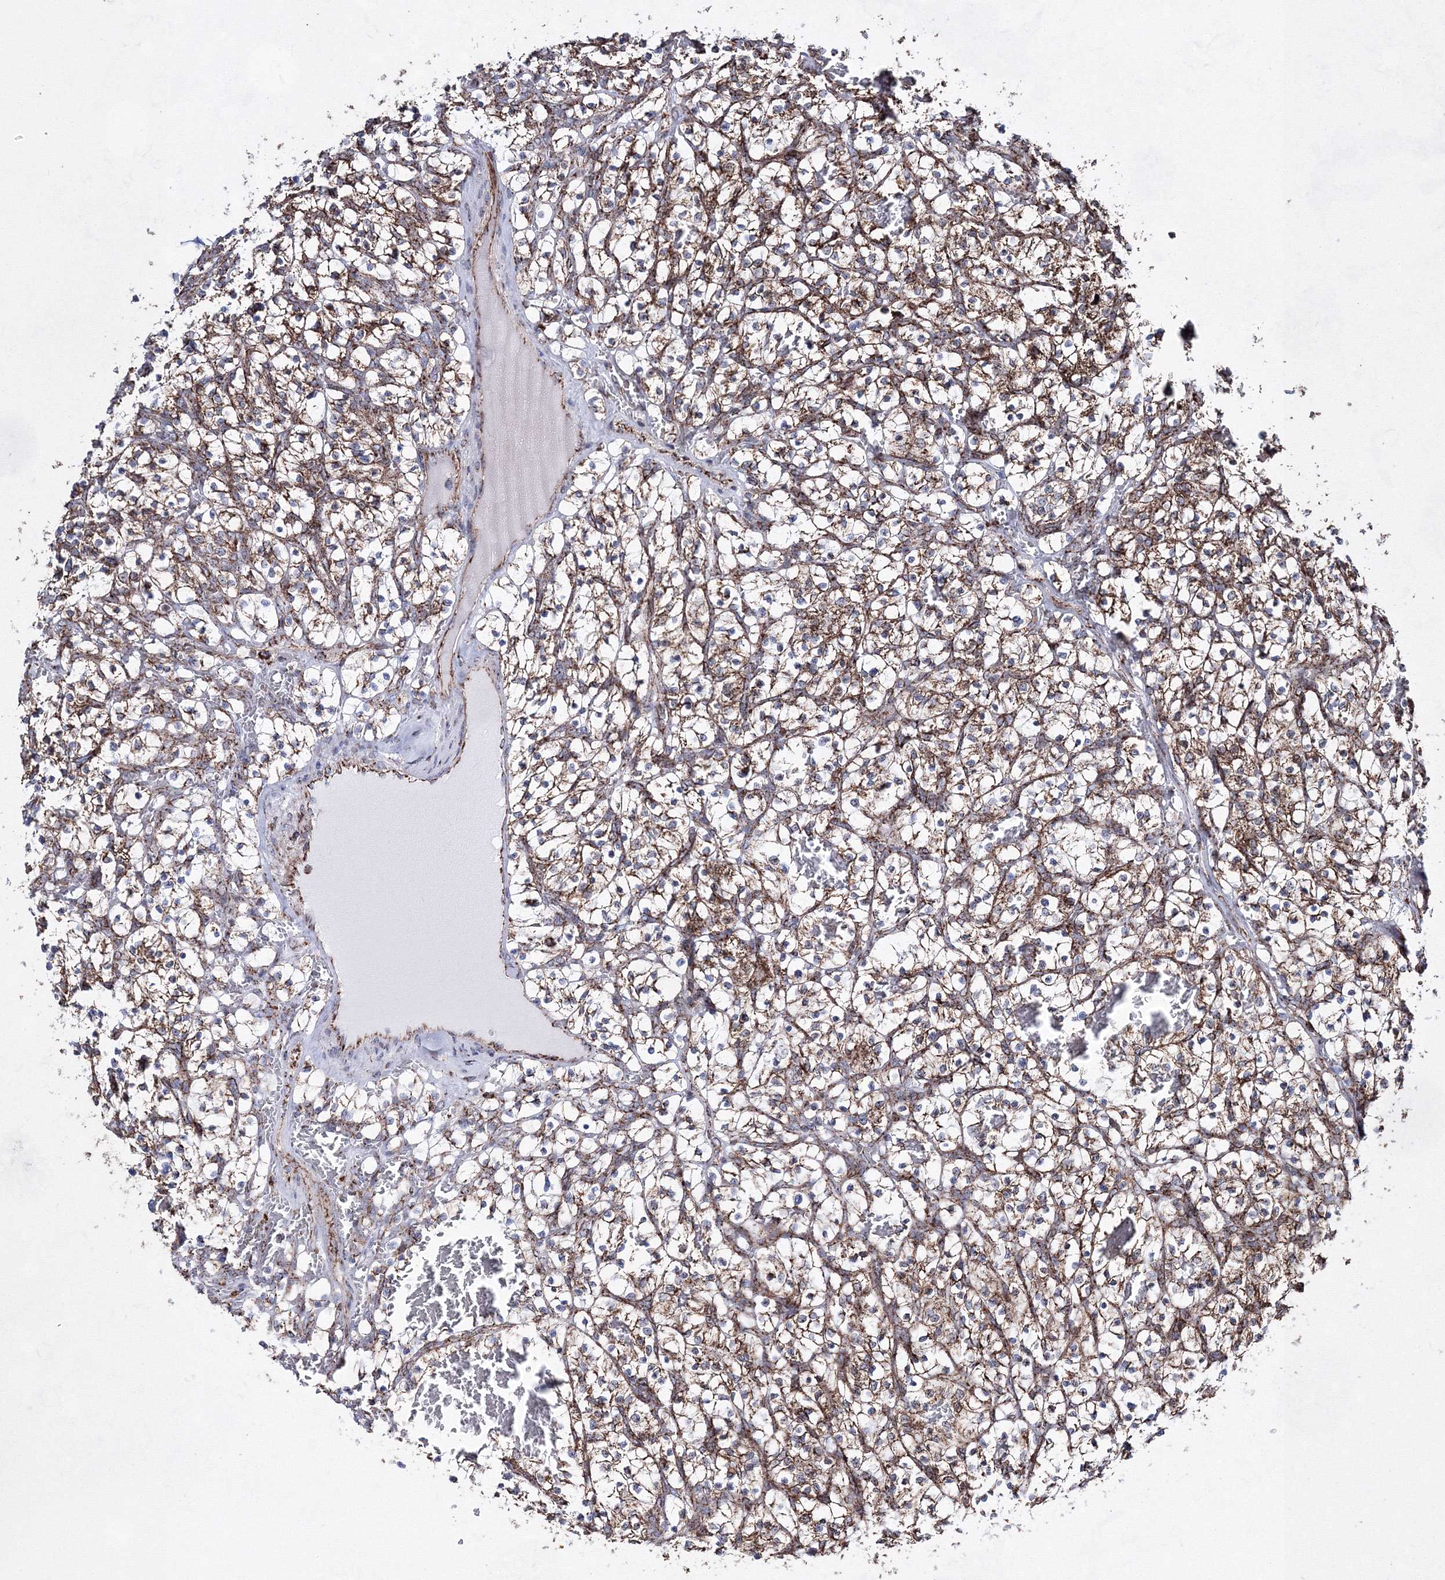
{"staining": {"intensity": "moderate", "quantity": "25%-75%", "location": "cytoplasmic/membranous"}, "tissue": "renal cancer", "cell_type": "Tumor cells", "image_type": "cancer", "snomed": [{"axis": "morphology", "description": "Adenocarcinoma, NOS"}, {"axis": "topography", "description": "Kidney"}], "caption": "Immunohistochemistry (IHC) staining of renal adenocarcinoma, which shows medium levels of moderate cytoplasmic/membranous expression in approximately 25%-75% of tumor cells indicating moderate cytoplasmic/membranous protein positivity. The staining was performed using DAB (3,3'-diaminobenzidine) (brown) for protein detection and nuclei were counterstained in hematoxylin (blue).", "gene": "HADHB", "patient": {"sex": "female", "age": 57}}